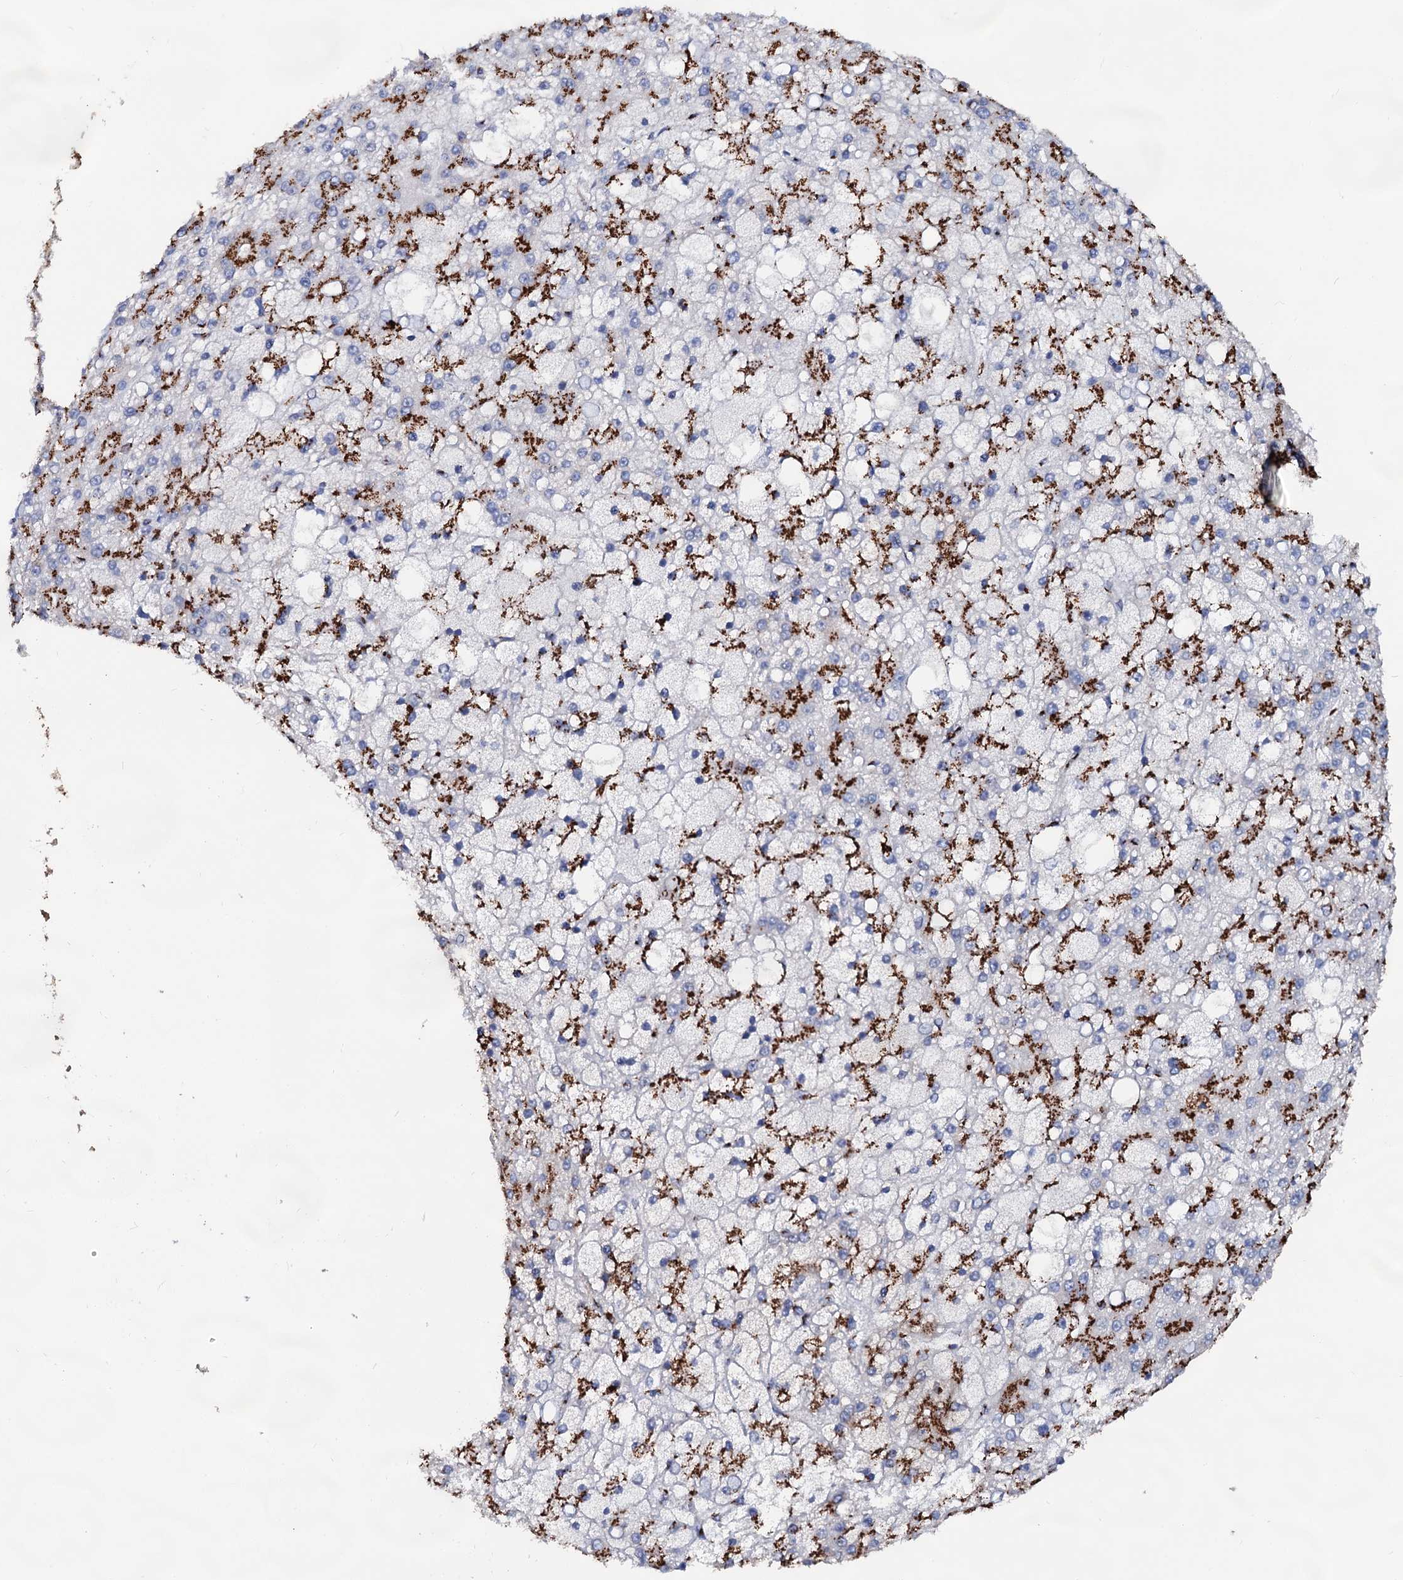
{"staining": {"intensity": "strong", "quantity": ">75%", "location": "cytoplasmic/membranous"}, "tissue": "liver cancer", "cell_type": "Tumor cells", "image_type": "cancer", "snomed": [{"axis": "morphology", "description": "Carcinoma, Hepatocellular, NOS"}, {"axis": "topography", "description": "Liver"}], "caption": "IHC staining of liver cancer (hepatocellular carcinoma), which exhibits high levels of strong cytoplasmic/membranous staining in about >75% of tumor cells indicating strong cytoplasmic/membranous protein positivity. The staining was performed using DAB (3,3'-diaminobenzidine) (brown) for protein detection and nuclei were counterstained in hematoxylin (blue).", "gene": "TM9SF3", "patient": {"sex": "male", "age": 67}}